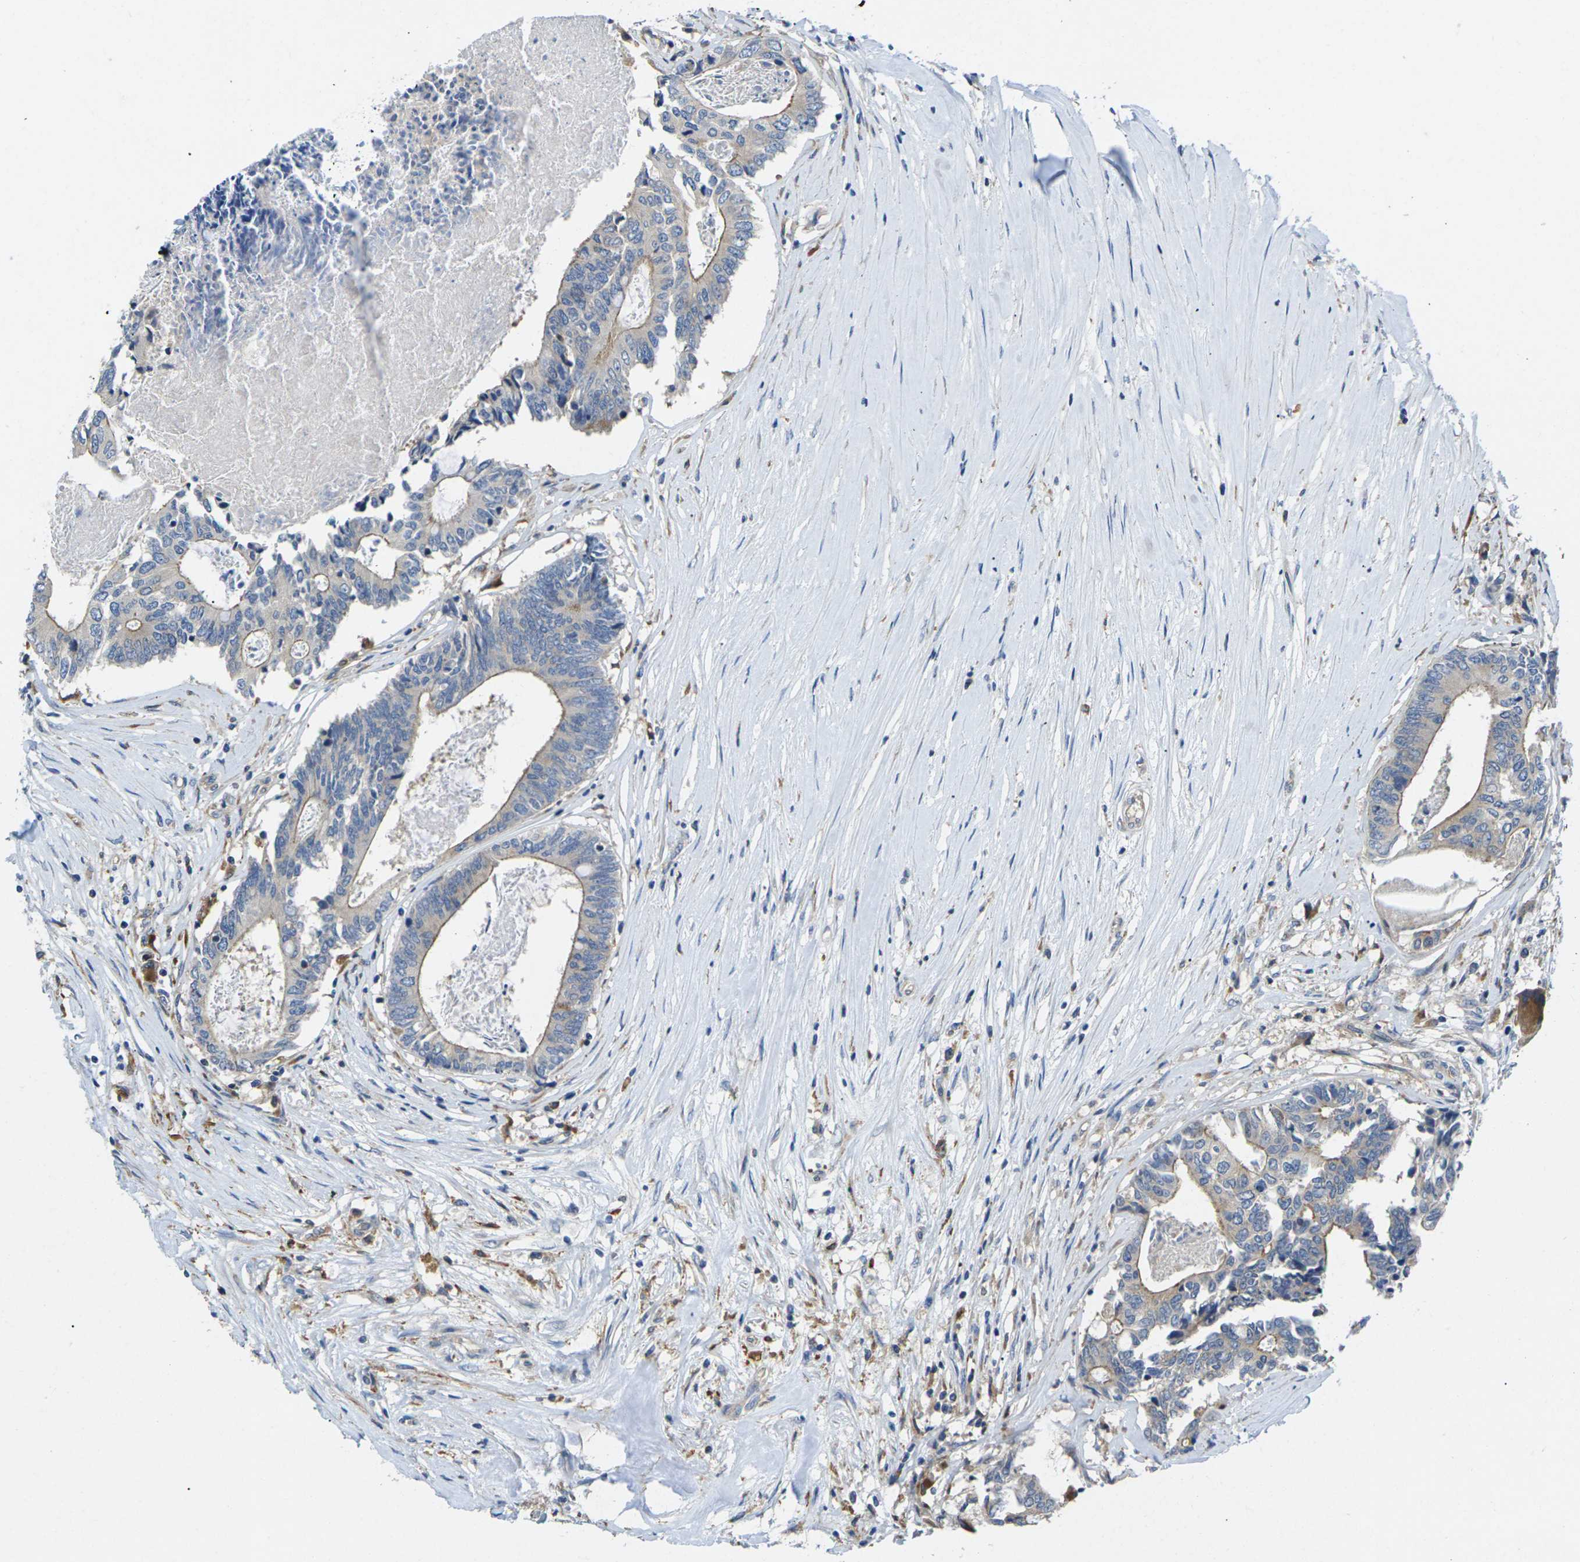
{"staining": {"intensity": "moderate", "quantity": "25%-75%", "location": "cytoplasmic/membranous"}, "tissue": "colorectal cancer", "cell_type": "Tumor cells", "image_type": "cancer", "snomed": [{"axis": "morphology", "description": "Adenocarcinoma, NOS"}, {"axis": "topography", "description": "Rectum"}], "caption": "Brown immunohistochemical staining in adenocarcinoma (colorectal) reveals moderate cytoplasmic/membranous expression in about 25%-75% of tumor cells.", "gene": "SCNN1A", "patient": {"sex": "male", "age": 63}}